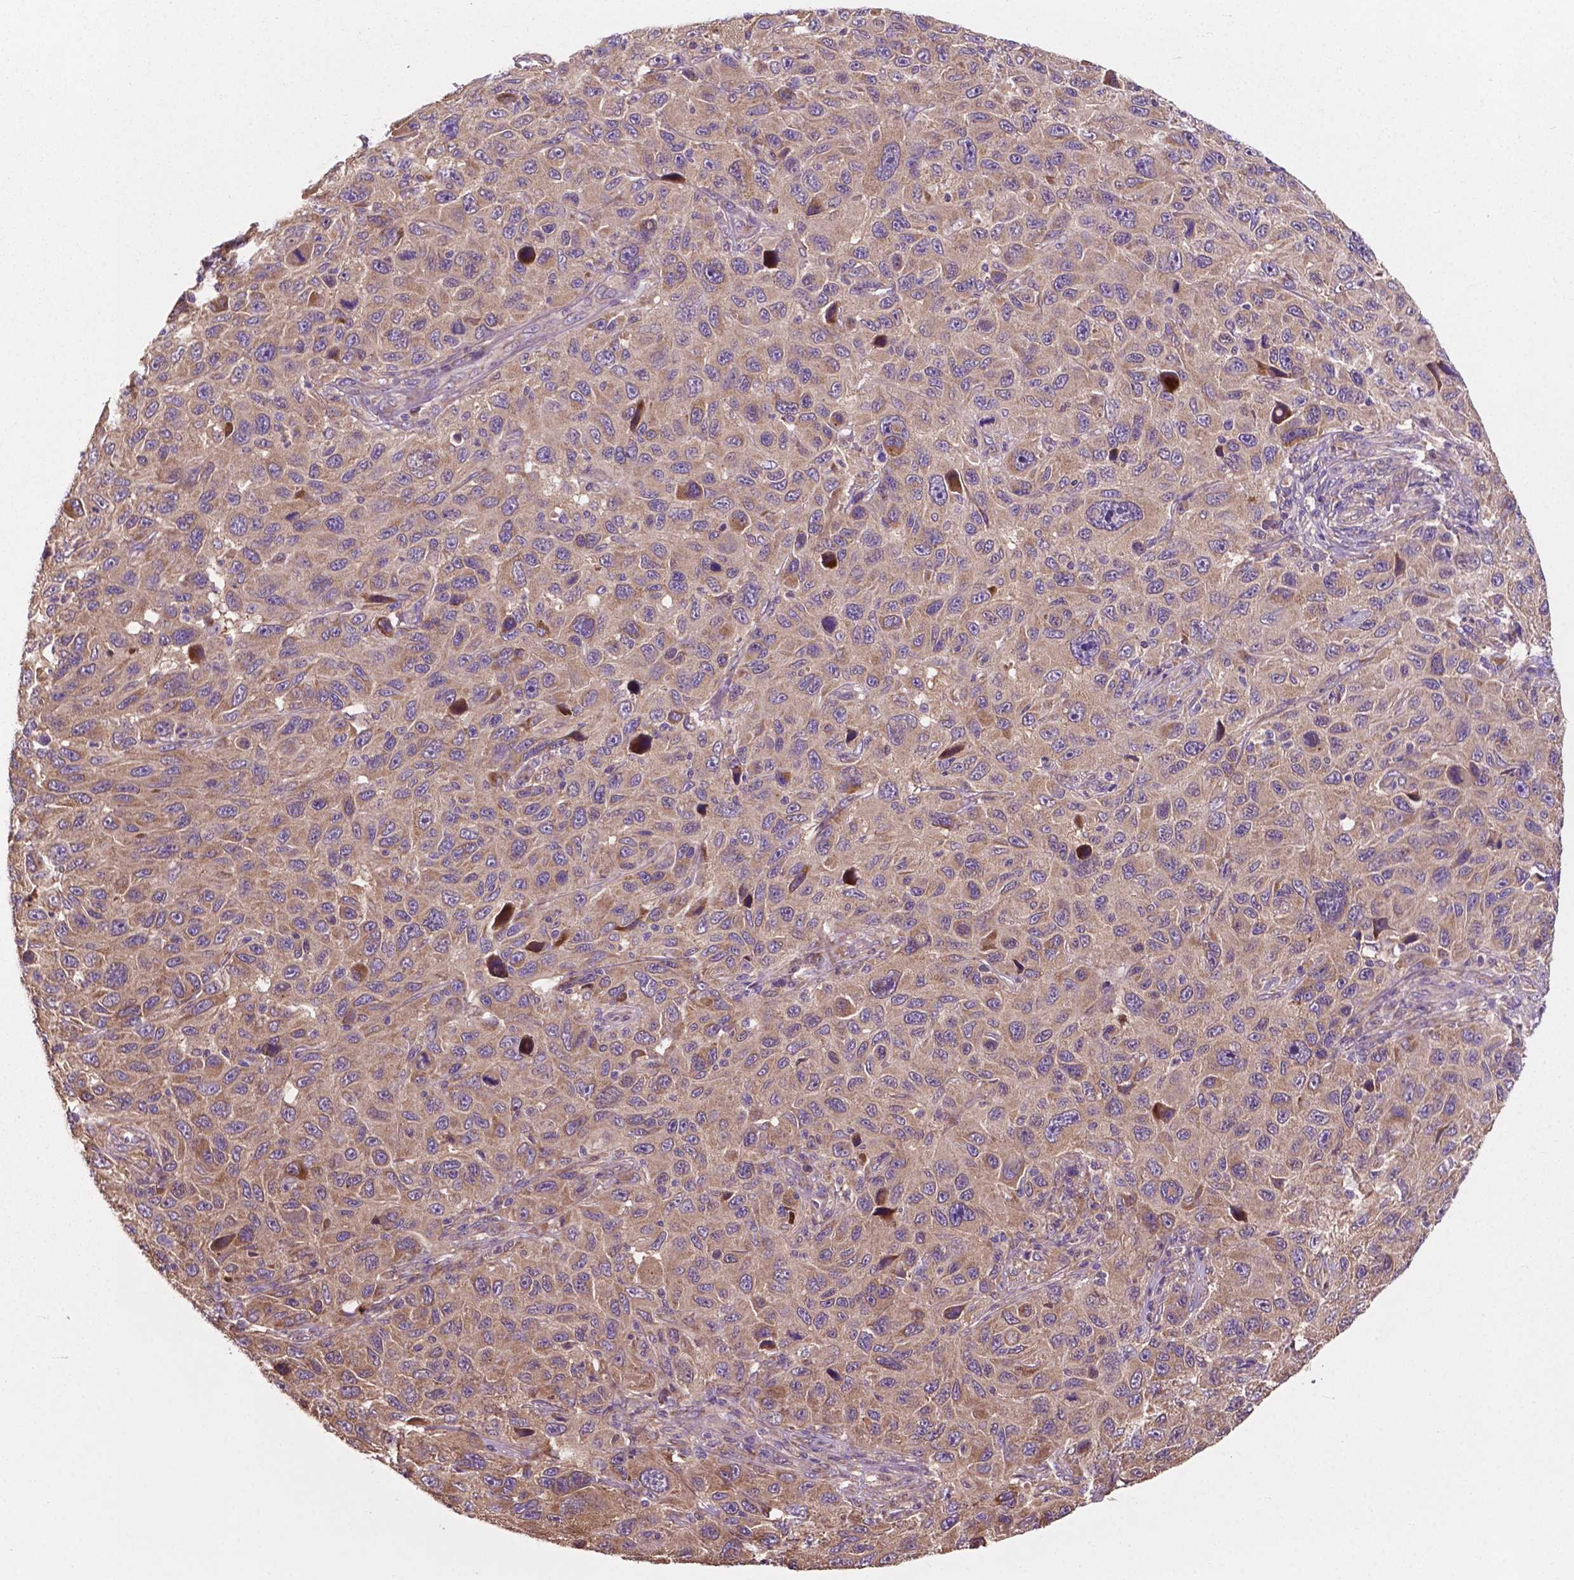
{"staining": {"intensity": "weak", "quantity": ">75%", "location": "cytoplasmic/membranous"}, "tissue": "melanoma", "cell_type": "Tumor cells", "image_type": "cancer", "snomed": [{"axis": "morphology", "description": "Malignant melanoma, NOS"}, {"axis": "topography", "description": "Skin"}], "caption": "IHC of human melanoma displays low levels of weak cytoplasmic/membranous positivity in approximately >75% of tumor cells.", "gene": "GJA9", "patient": {"sex": "male", "age": 53}}